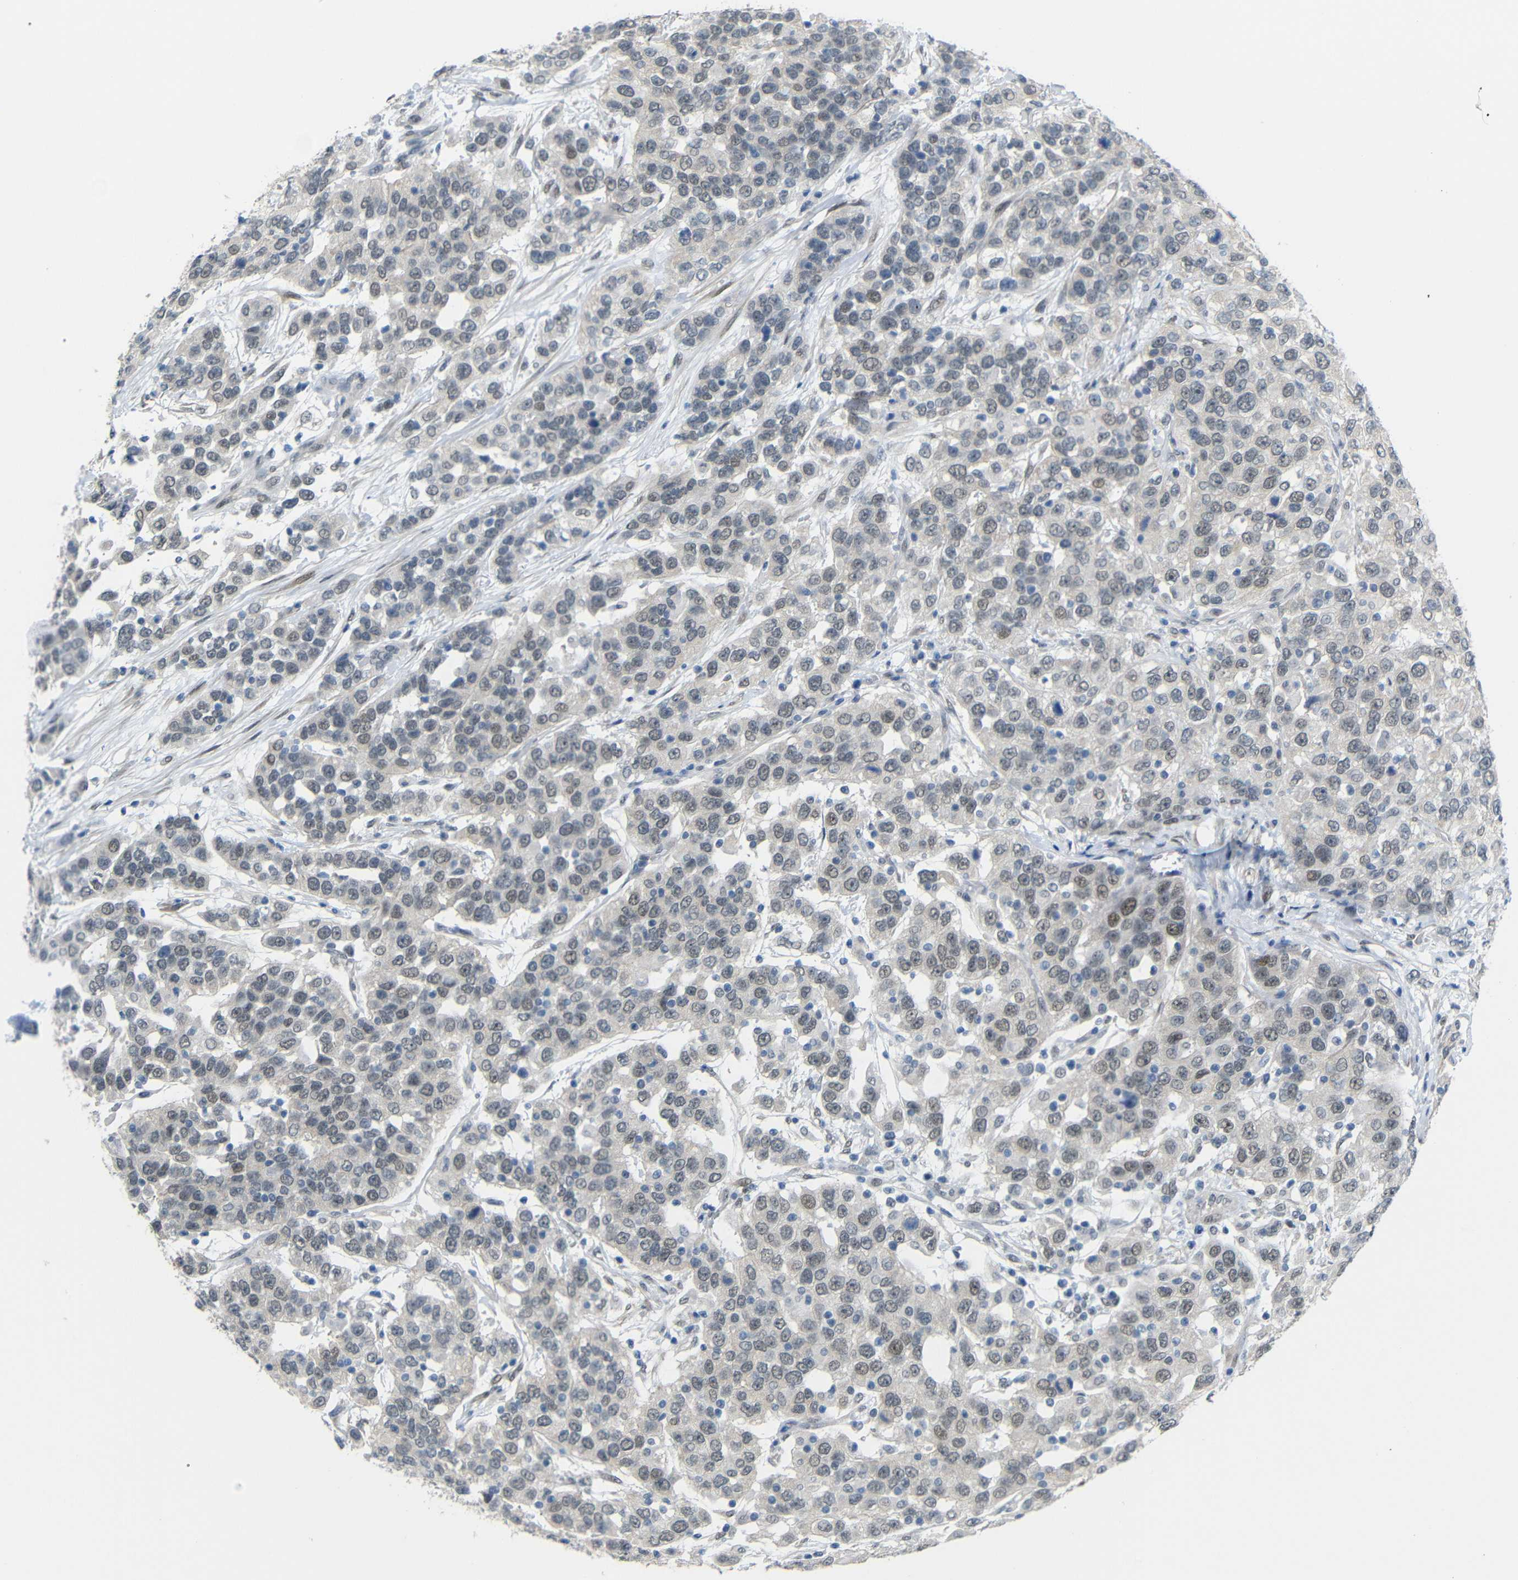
{"staining": {"intensity": "weak", "quantity": "25%-75%", "location": "nuclear"}, "tissue": "urothelial cancer", "cell_type": "Tumor cells", "image_type": "cancer", "snomed": [{"axis": "morphology", "description": "Urothelial carcinoma, High grade"}, {"axis": "topography", "description": "Urinary bladder"}], "caption": "A brown stain labels weak nuclear staining of a protein in human high-grade urothelial carcinoma tumor cells. (IHC, brightfield microscopy, high magnification).", "gene": "GPR158", "patient": {"sex": "female", "age": 80}}